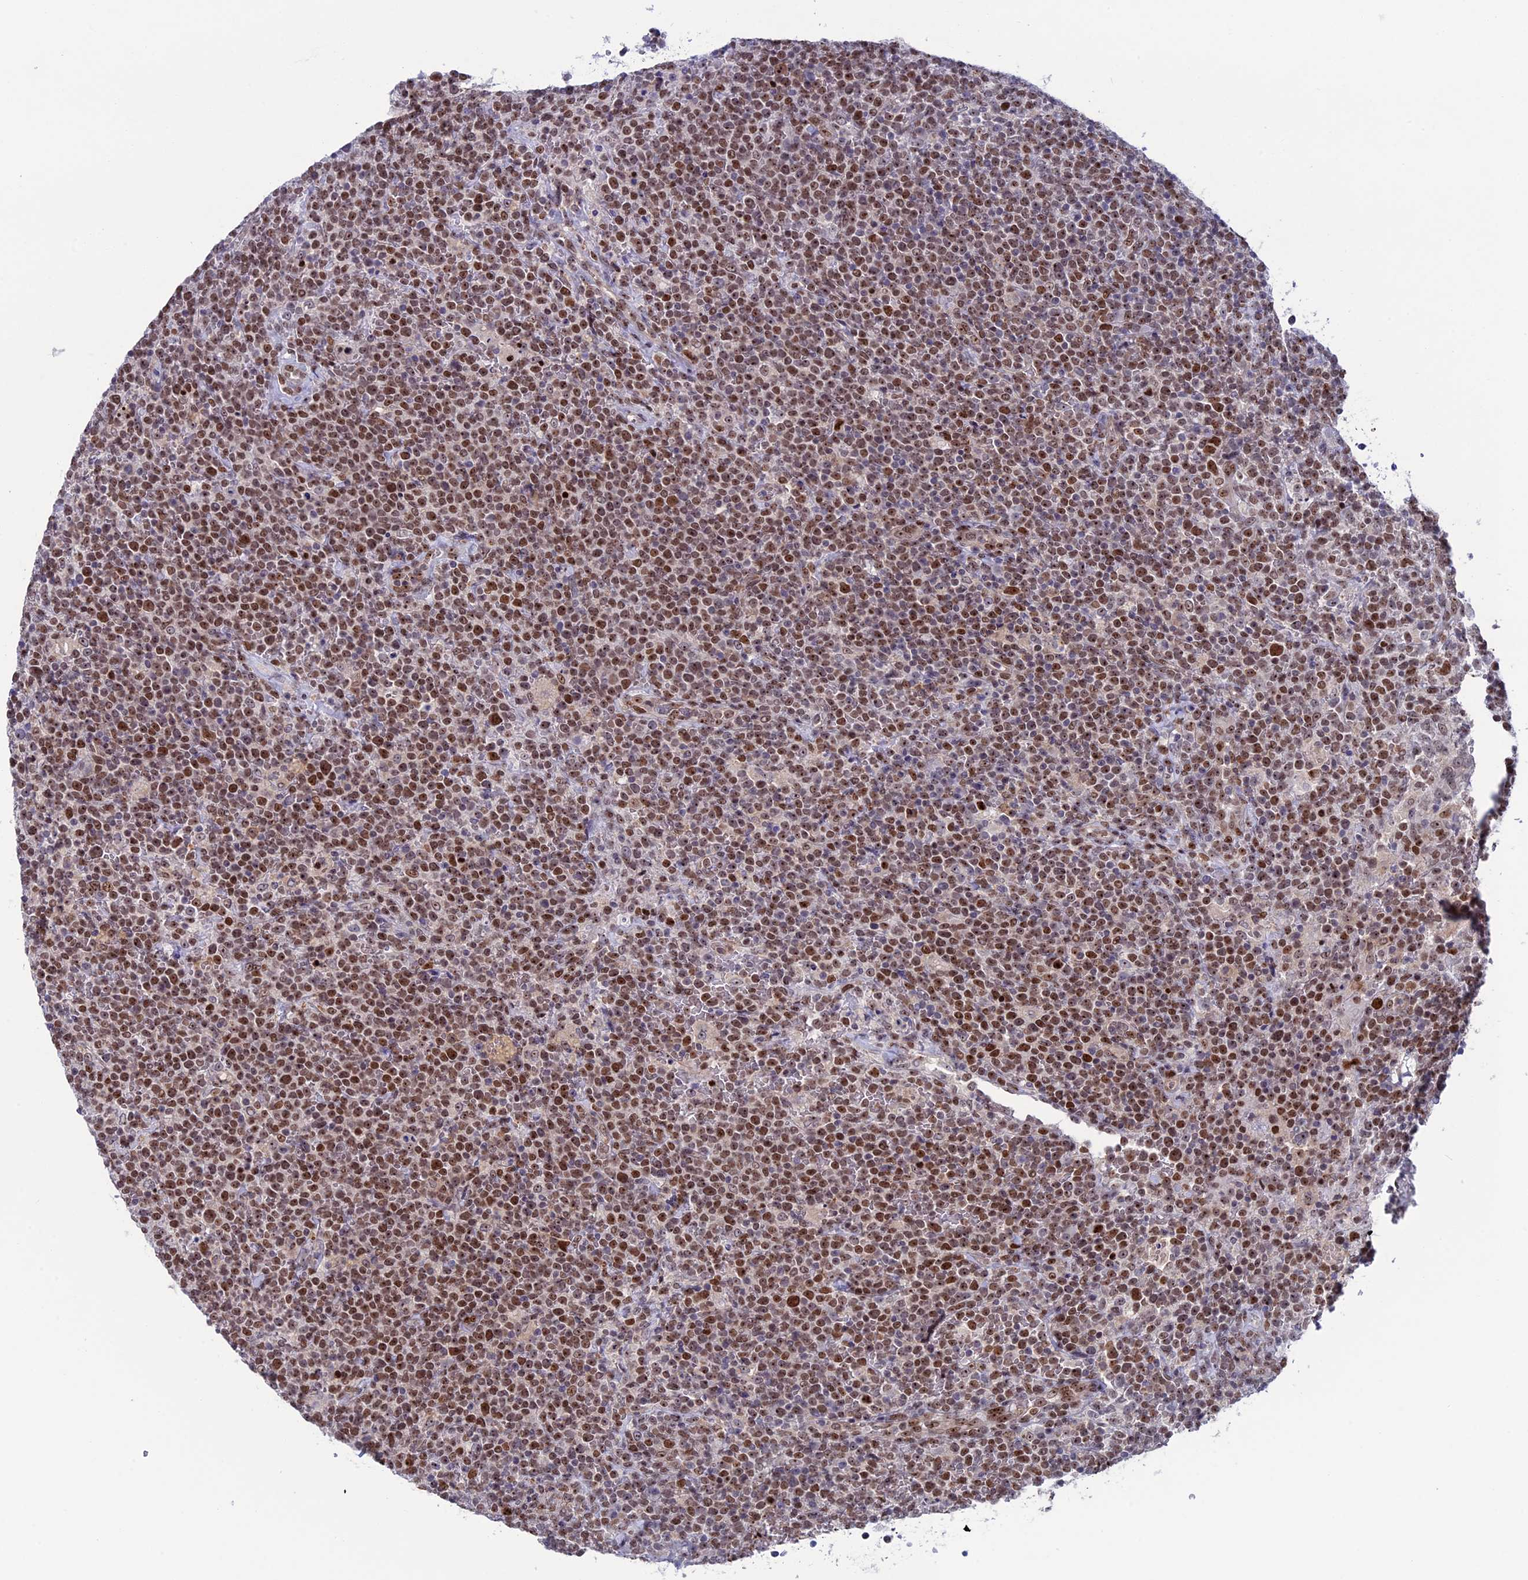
{"staining": {"intensity": "moderate", "quantity": ">75%", "location": "nuclear"}, "tissue": "lymphoma", "cell_type": "Tumor cells", "image_type": "cancer", "snomed": [{"axis": "morphology", "description": "Malignant lymphoma, non-Hodgkin's type, High grade"}, {"axis": "topography", "description": "Lymph node"}], "caption": "Human malignant lymphoma, non-Hodgkin's type (high-grade) stained with a brown dye shows moderate nuclear positive staining in approximately >75% of tumor cells.", "gene": "CCDC86", "patient": {"sex": "male", "age": 61}}